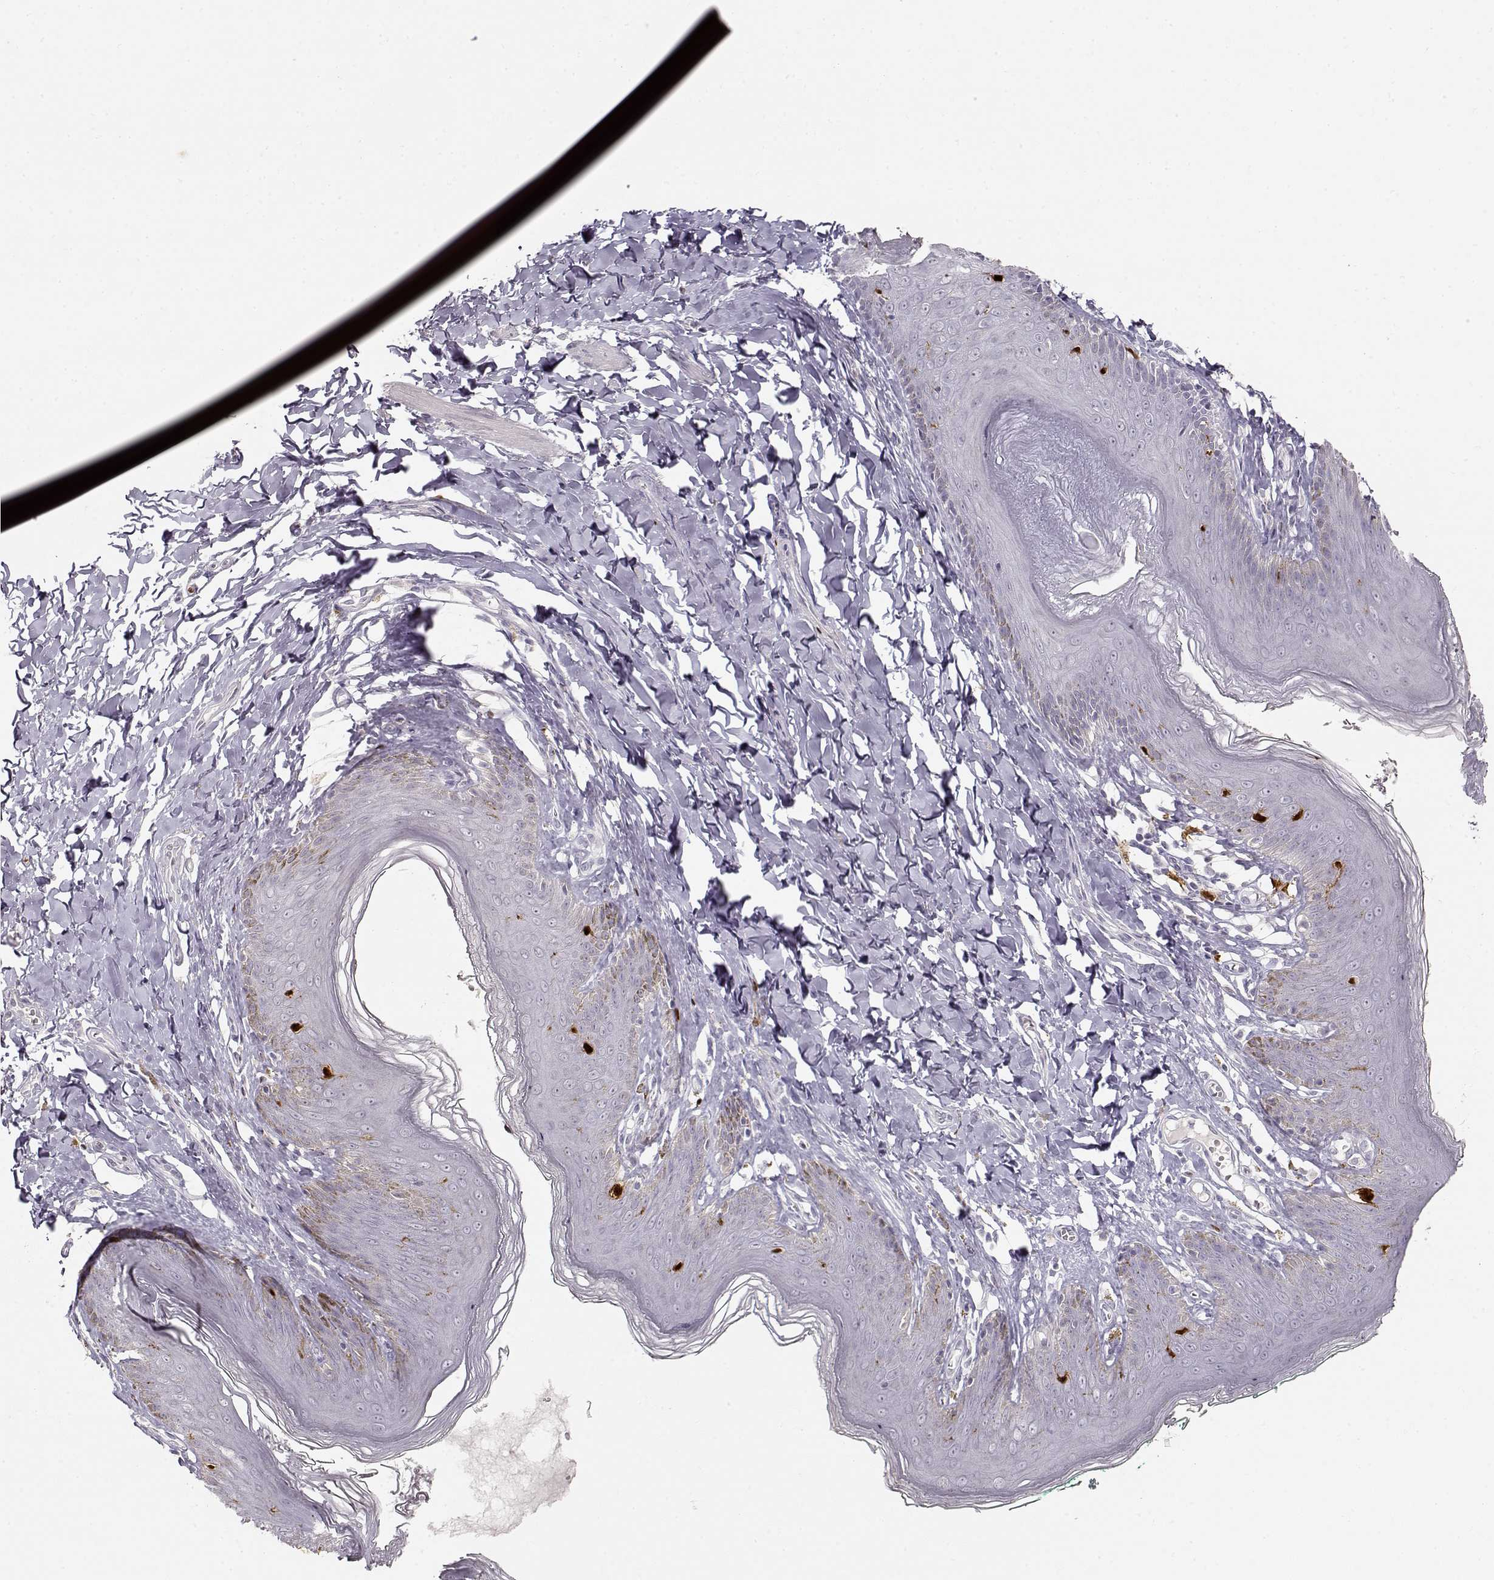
{"staining": {"intensity": "negative", "quantity": "none", "location": "none"}, "tissue": "skin", "cell_type": "Epidermal cells", "image_type": "normal", "snomed": [{"axis": "morphology", "description": "Normal tissue, NOS"}, {"axis": "topography", "description": "Vulva"}, {"axis": "topography", "description": "Peripheral nerve tissue"}], "caption": "DAB (3,3'-diaminobenzidine) immunohistochemical staining of normal skin exhibits no significant staining in epidermal cells.", "gene": "S100B", "patient": {"sex": "female", "age": 66}}